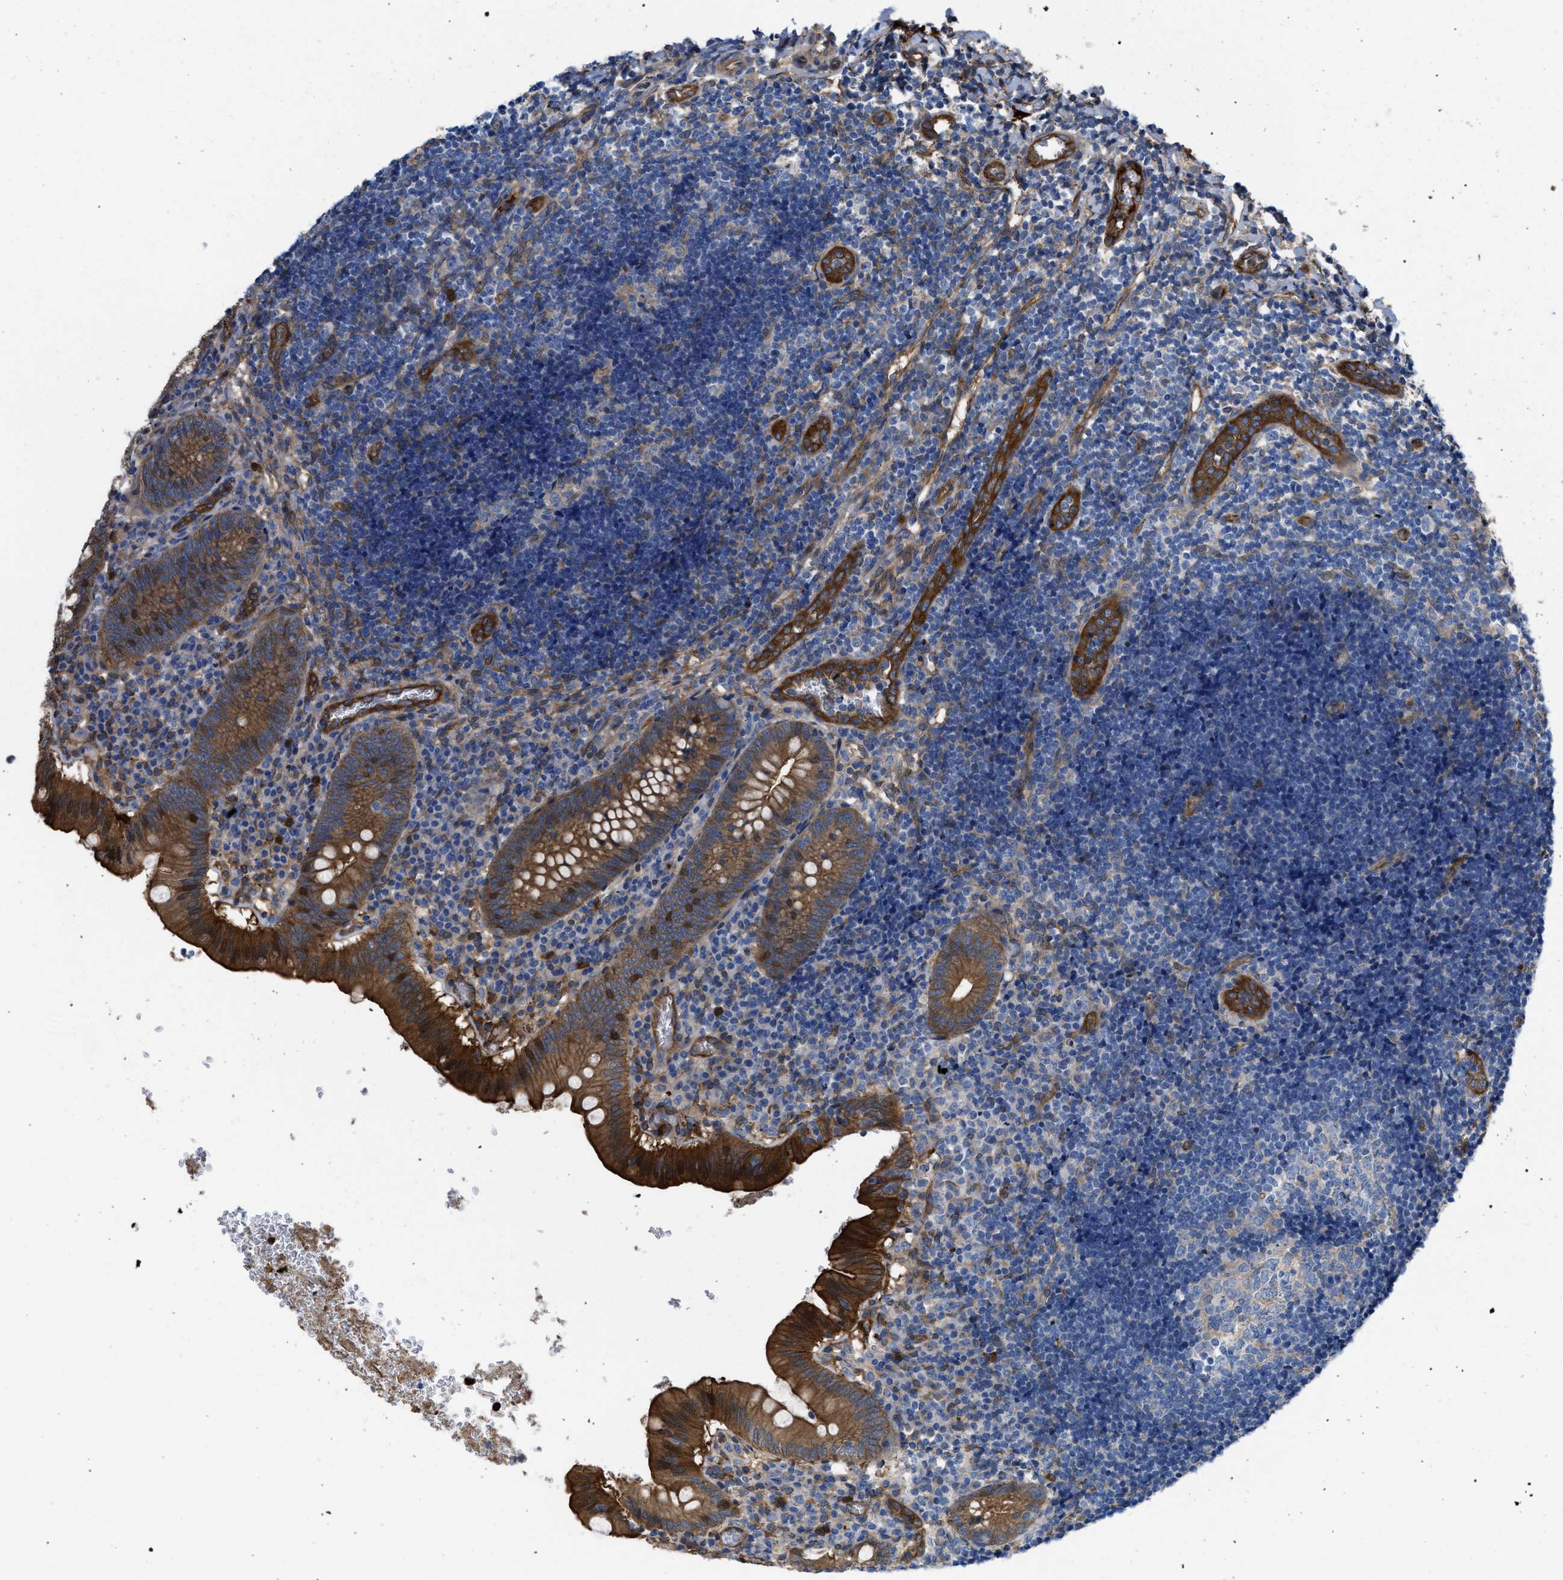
{"staining": {"intensity": "strong", "quantity": ">75%", "location": "cytoplasmic/membranous"}, "tissue": "appendix", "cell_type": "Glandular cells", "image_type": "normal", "snomed": [{"axis": "morphology", "description": "Normal tissue, NOS"}, {"axis": "topography", "description": "Appendix"}], "caption": "Approximately >75% of glandular cells in unremarkable human appendix reveal strong cytoplasmic/membranous protein expression as visualized by brown immunohistochemical staining.", "gene": "TRIOBP", "patient": {"sex": "male", "age": 8}}